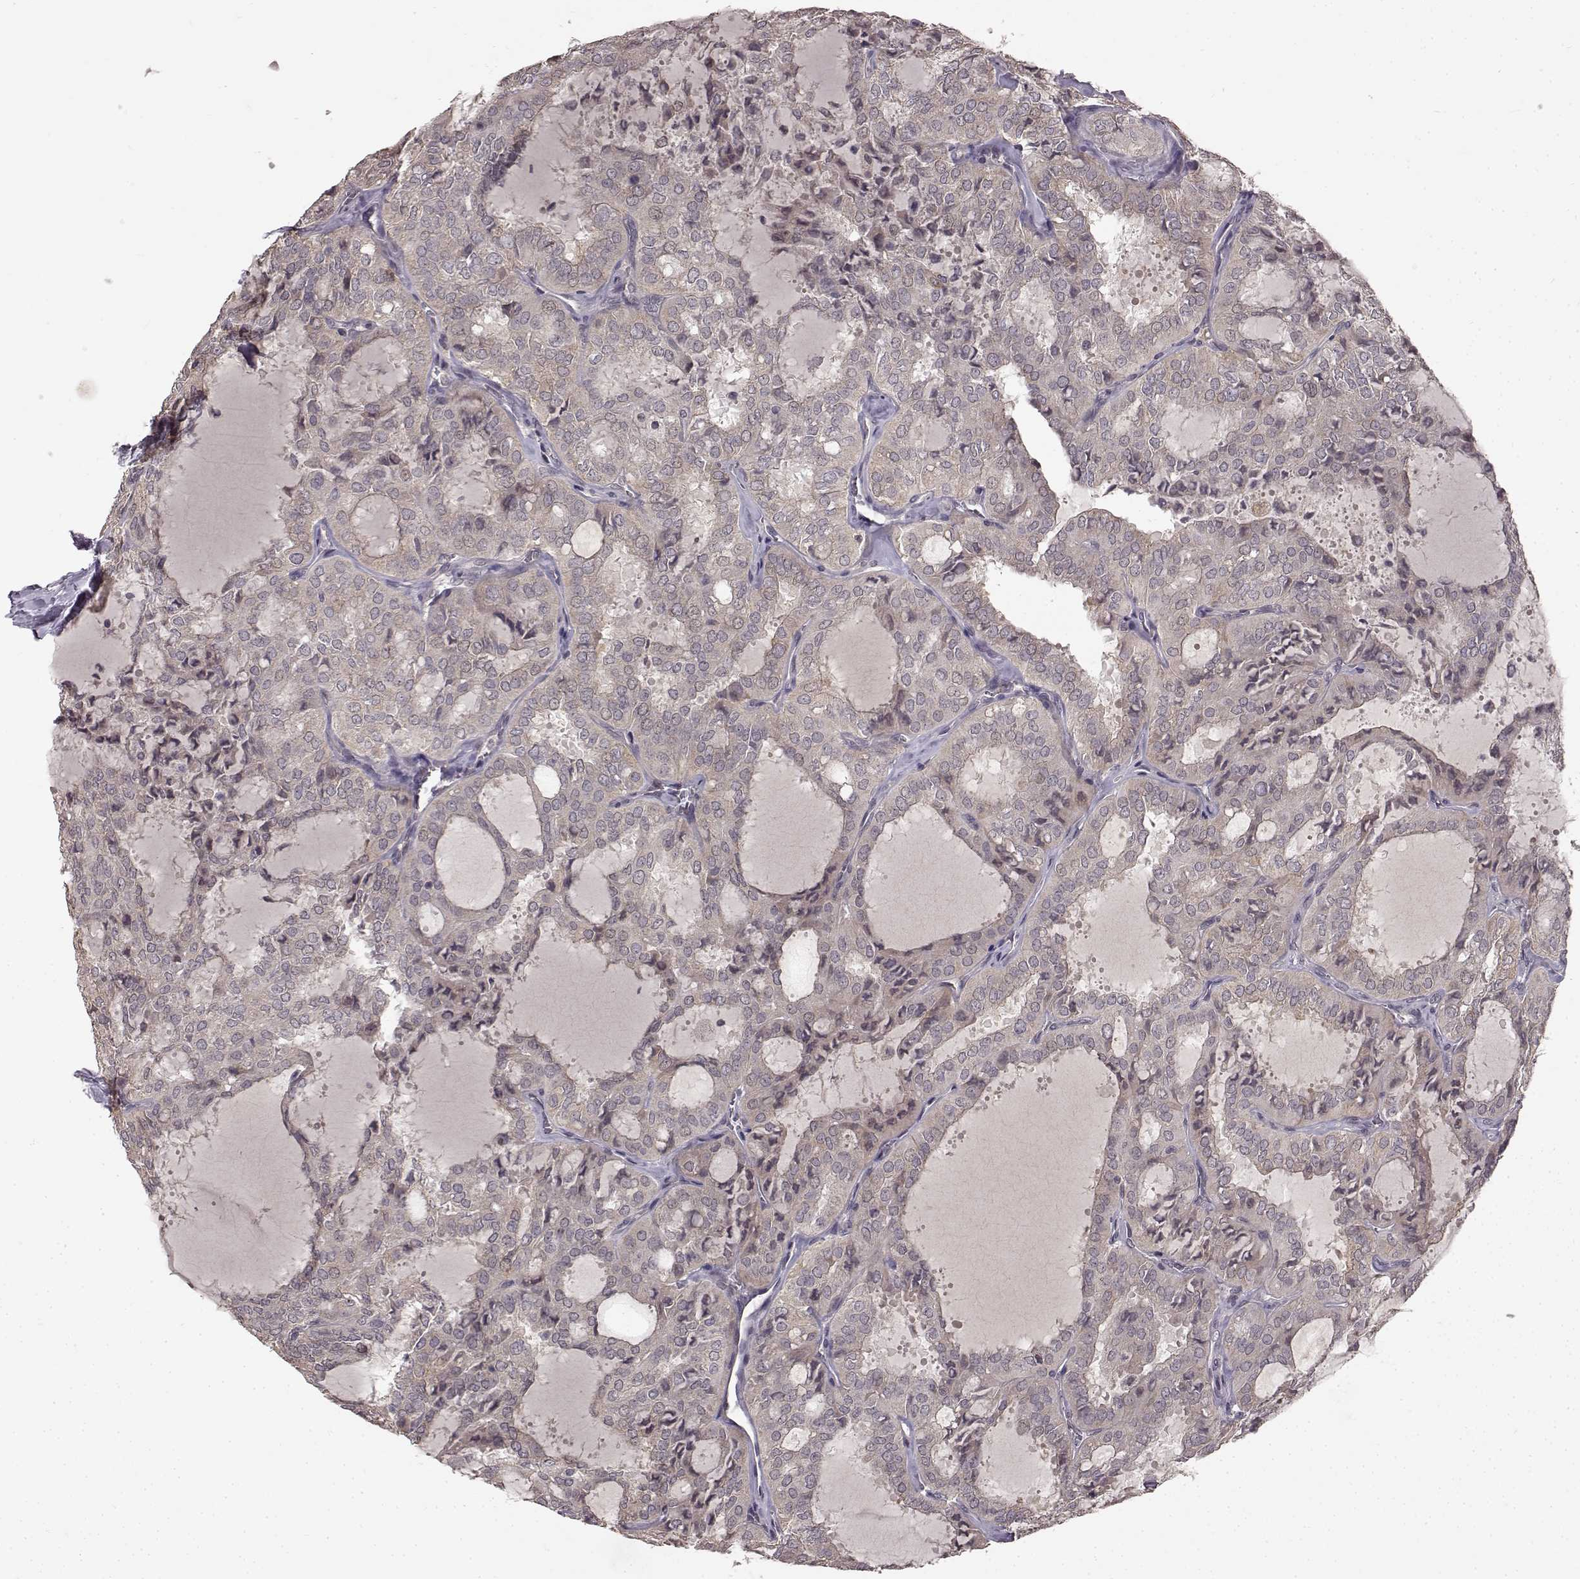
{"staining": {"intensity": "weak", "quantity": "<25%", "location": "cytoplasmic/membranous"}, "tissue": "thyroid cancer", "cell_type": "Tumor cells", "image_type": "cancer", "snomed": [{"axis": "morphology", "description": "Follicular adenoma carcinoma, NOS"}, {"axis": "topography", "description": "Thyroid gland"}], "caption": "This is an IHC micrograph of human thyroid cancer. There is no positivity in tumor cells.", "gene": "NTRK2", "patient": {"sex": "male", "age": 75}}